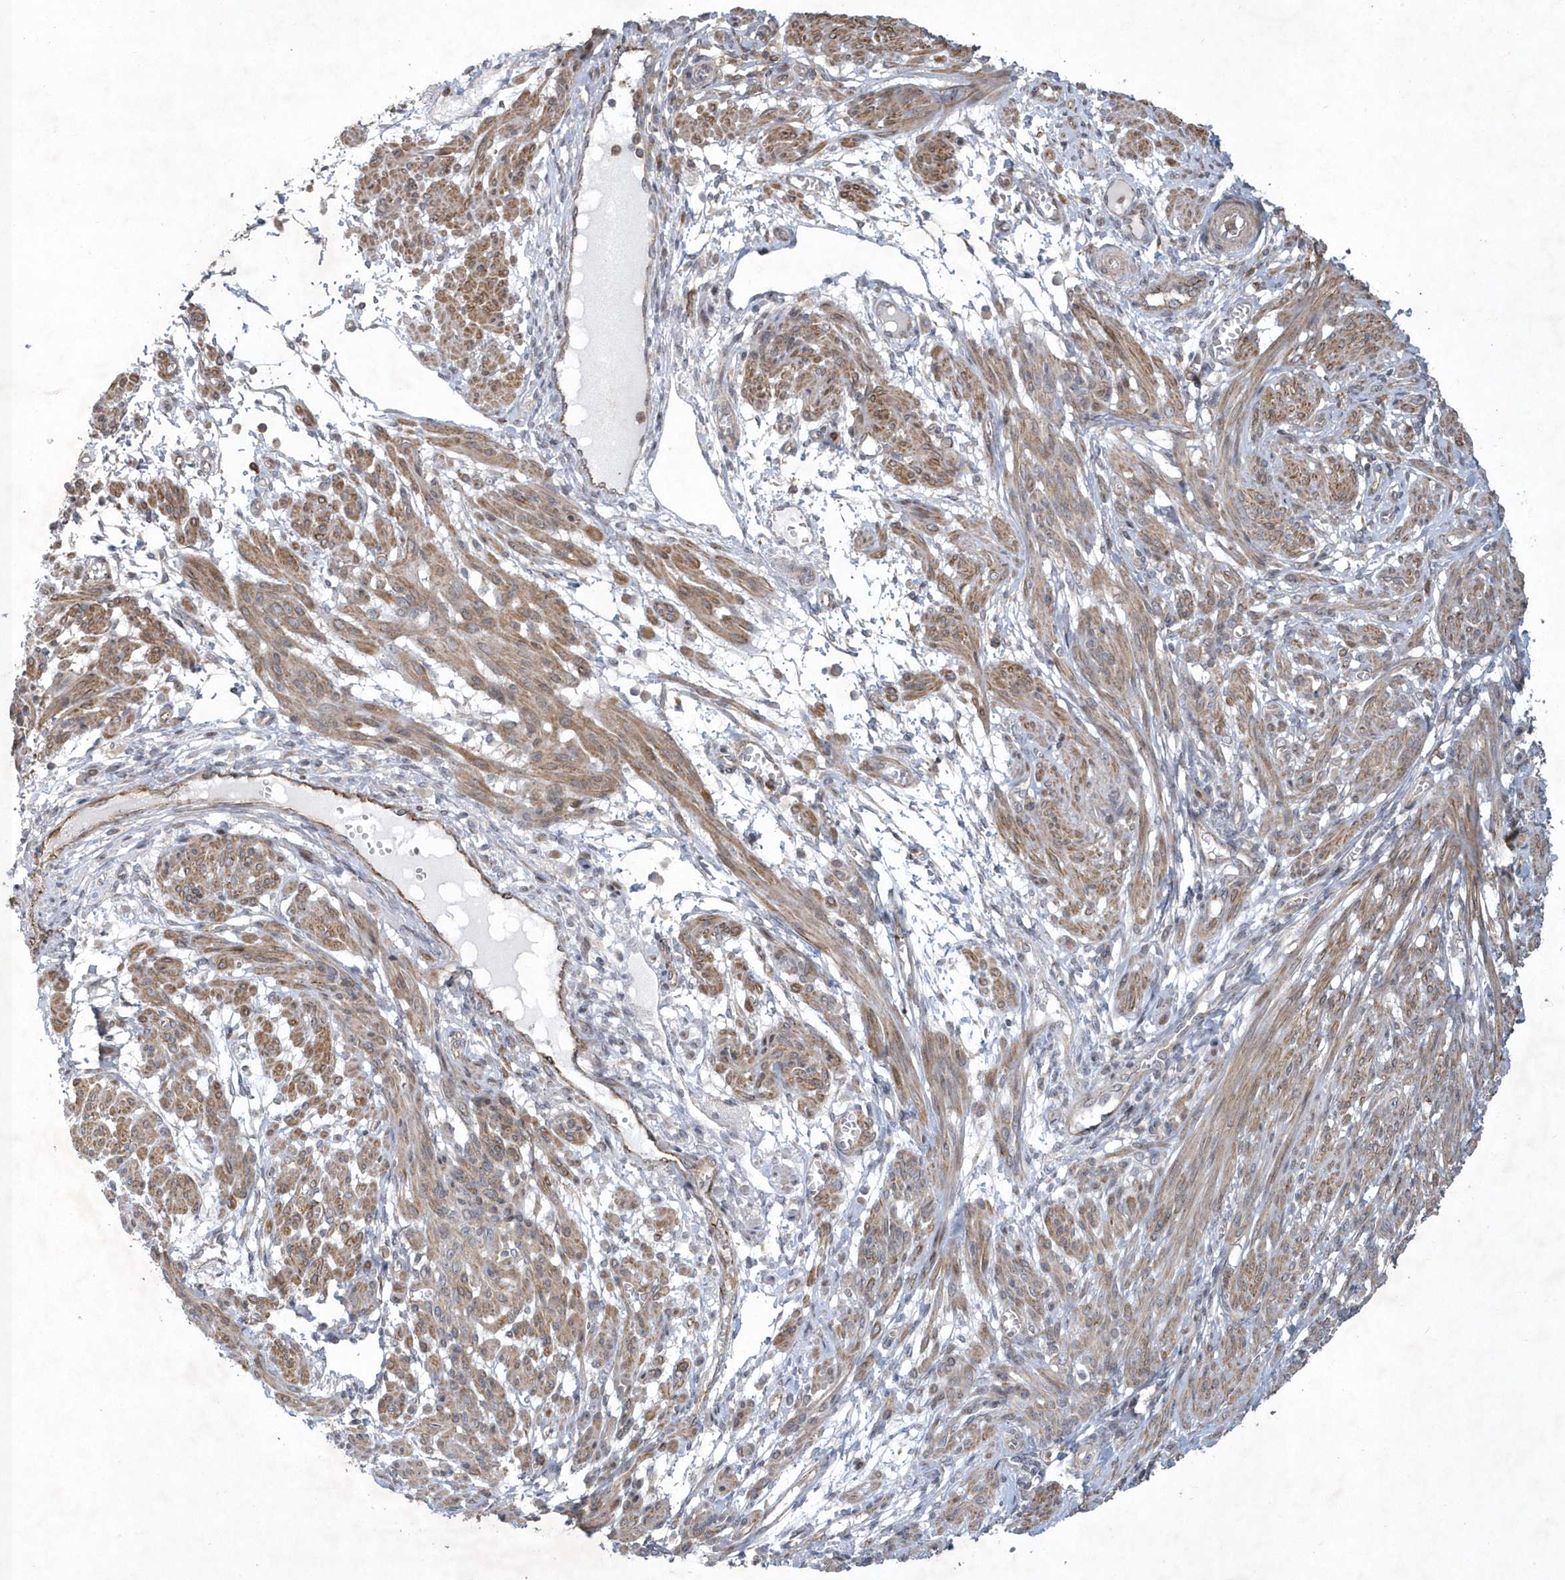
{"staining": {"intensity": "moderate", "quantity": ">75%", "location": "cytoplasmic/membranous"}, "tissue": "smooth muscle", "cell_type": "Smooth muscle cells", "image_type": "normal", "snomed": [{"axis": "morphology", "description": "Normal tissue, NOS"}, {"axis": "topography", "description": "Smooth muscle"}], "caption": "Smooth muscle cells reveal medium levels of moderate cytoplasmic/membranous positivity in about >75% of cells in normal human smooth muscle.", "gene": "N4BP2", "patient": {"sex": "female", "age": 39}}